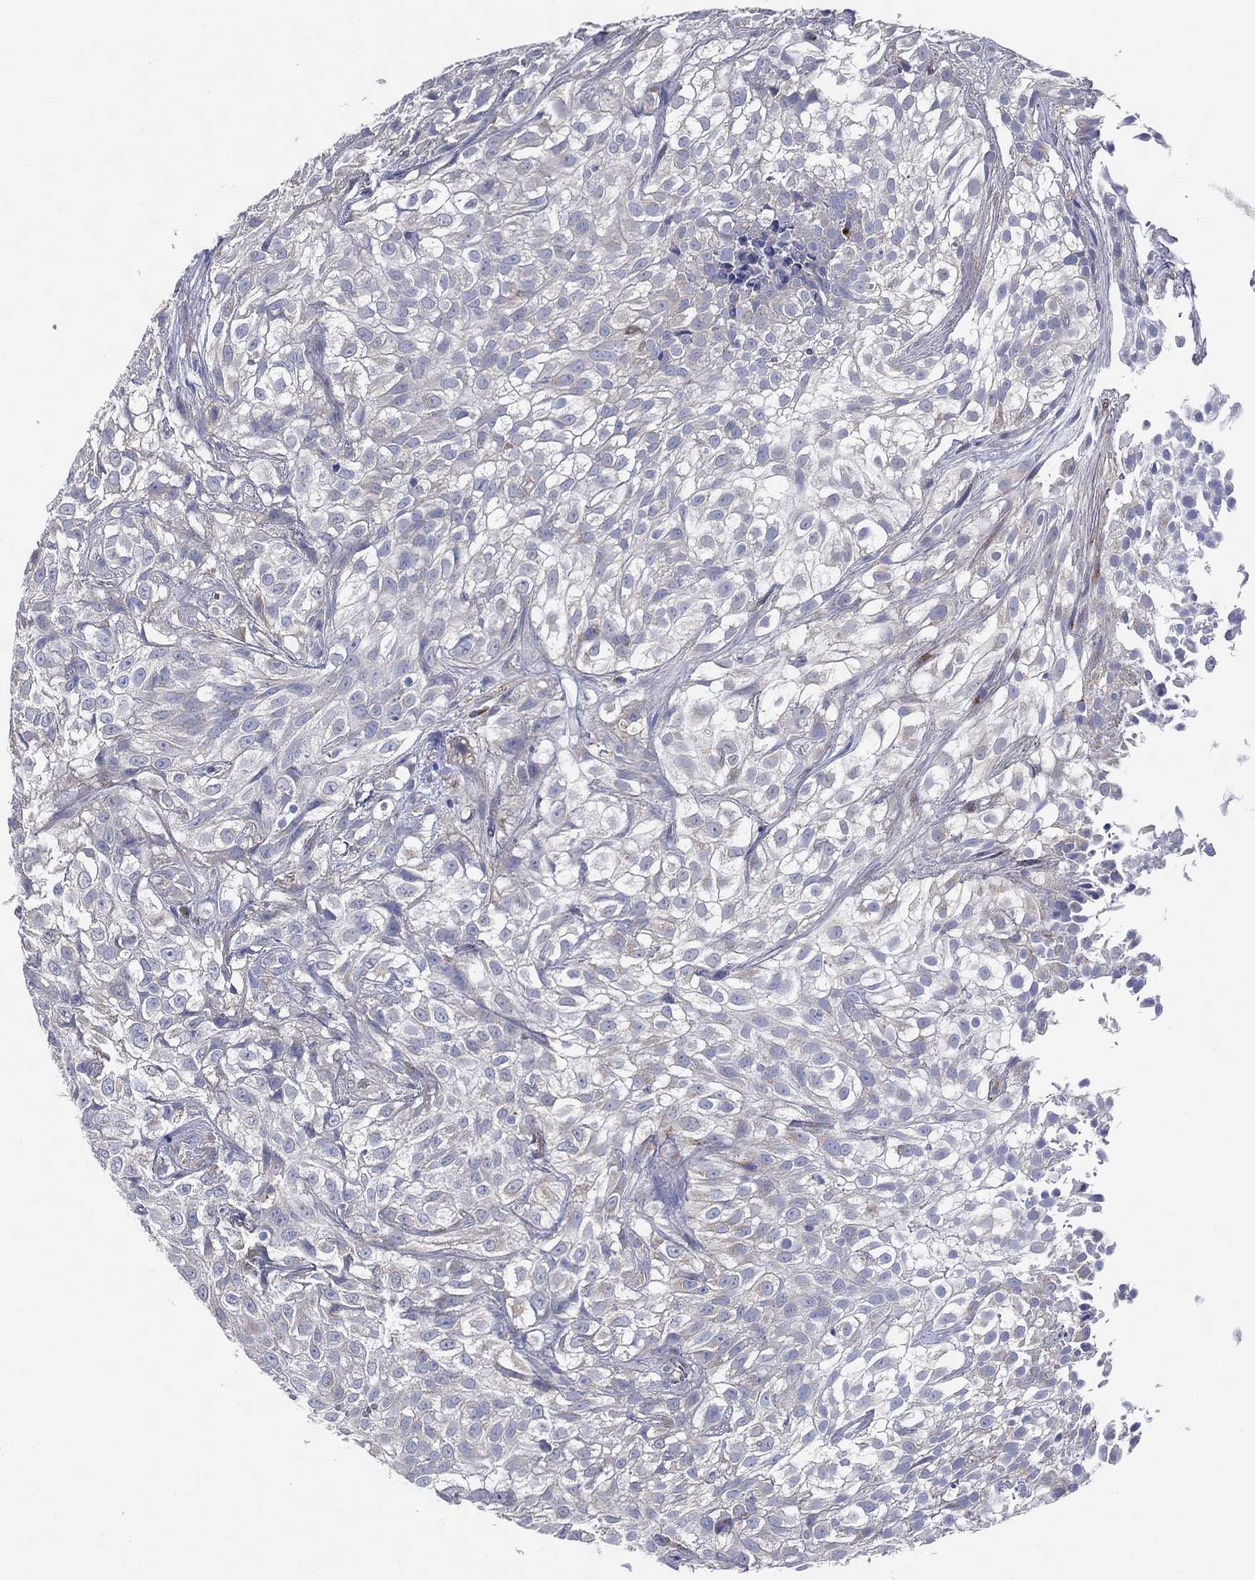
{"staining": {"intensity": "negative", "quantity": "none", "location": "none"}, "tissue": "urothelial cancer", "cell_type": "Tumor cells", "image_type": "cancer", "snomed": [{"axis": "morphology", "description": "Urothelial carcinoma, High grade"}, {"axis": "topography", "description": "Urinary bladder"}], "caption": "Immunohistochemical staining of human urothelial cancer exhibits no significant positivity in tumor cells.", "gene": "ATP8A2", "patient": {"sex": "male", "age": 56}}